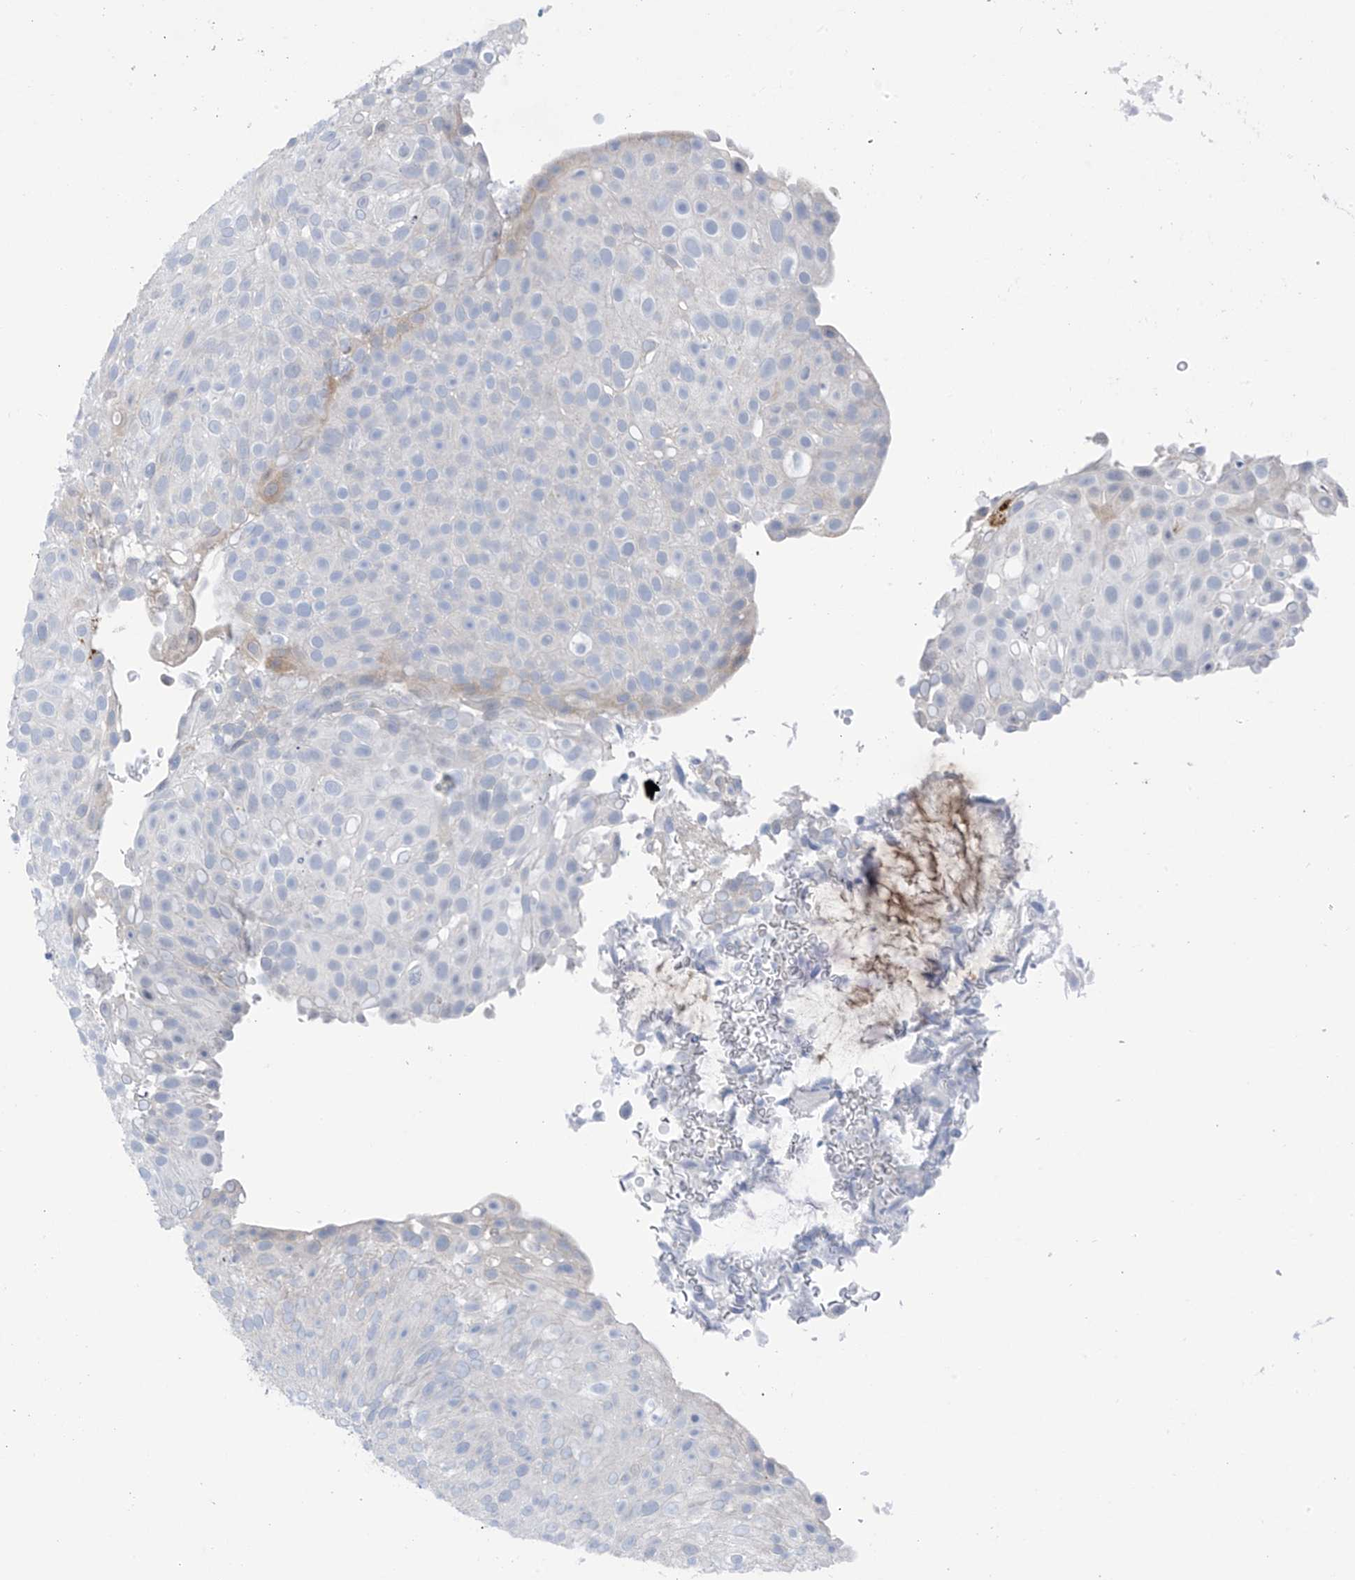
{"staining": {"intensity": "negative", "quantity": "none", "location": "none"}, "tissue": "urothelial cancer", "cell_type": "Tumor cells", "image_type": "cancer", "snomed": [{"axis": "morphology", "description": "Urothelial carcinoma, Low grade"}, {"axis": "topography", "description": "Urinary bladder"}], "caption": "This is an IHC micrograph of human urothelial cancer. There is no staining in tumor cells.", "gene": "ZNF793", "patient": {"sex": "male", "age": 78}}